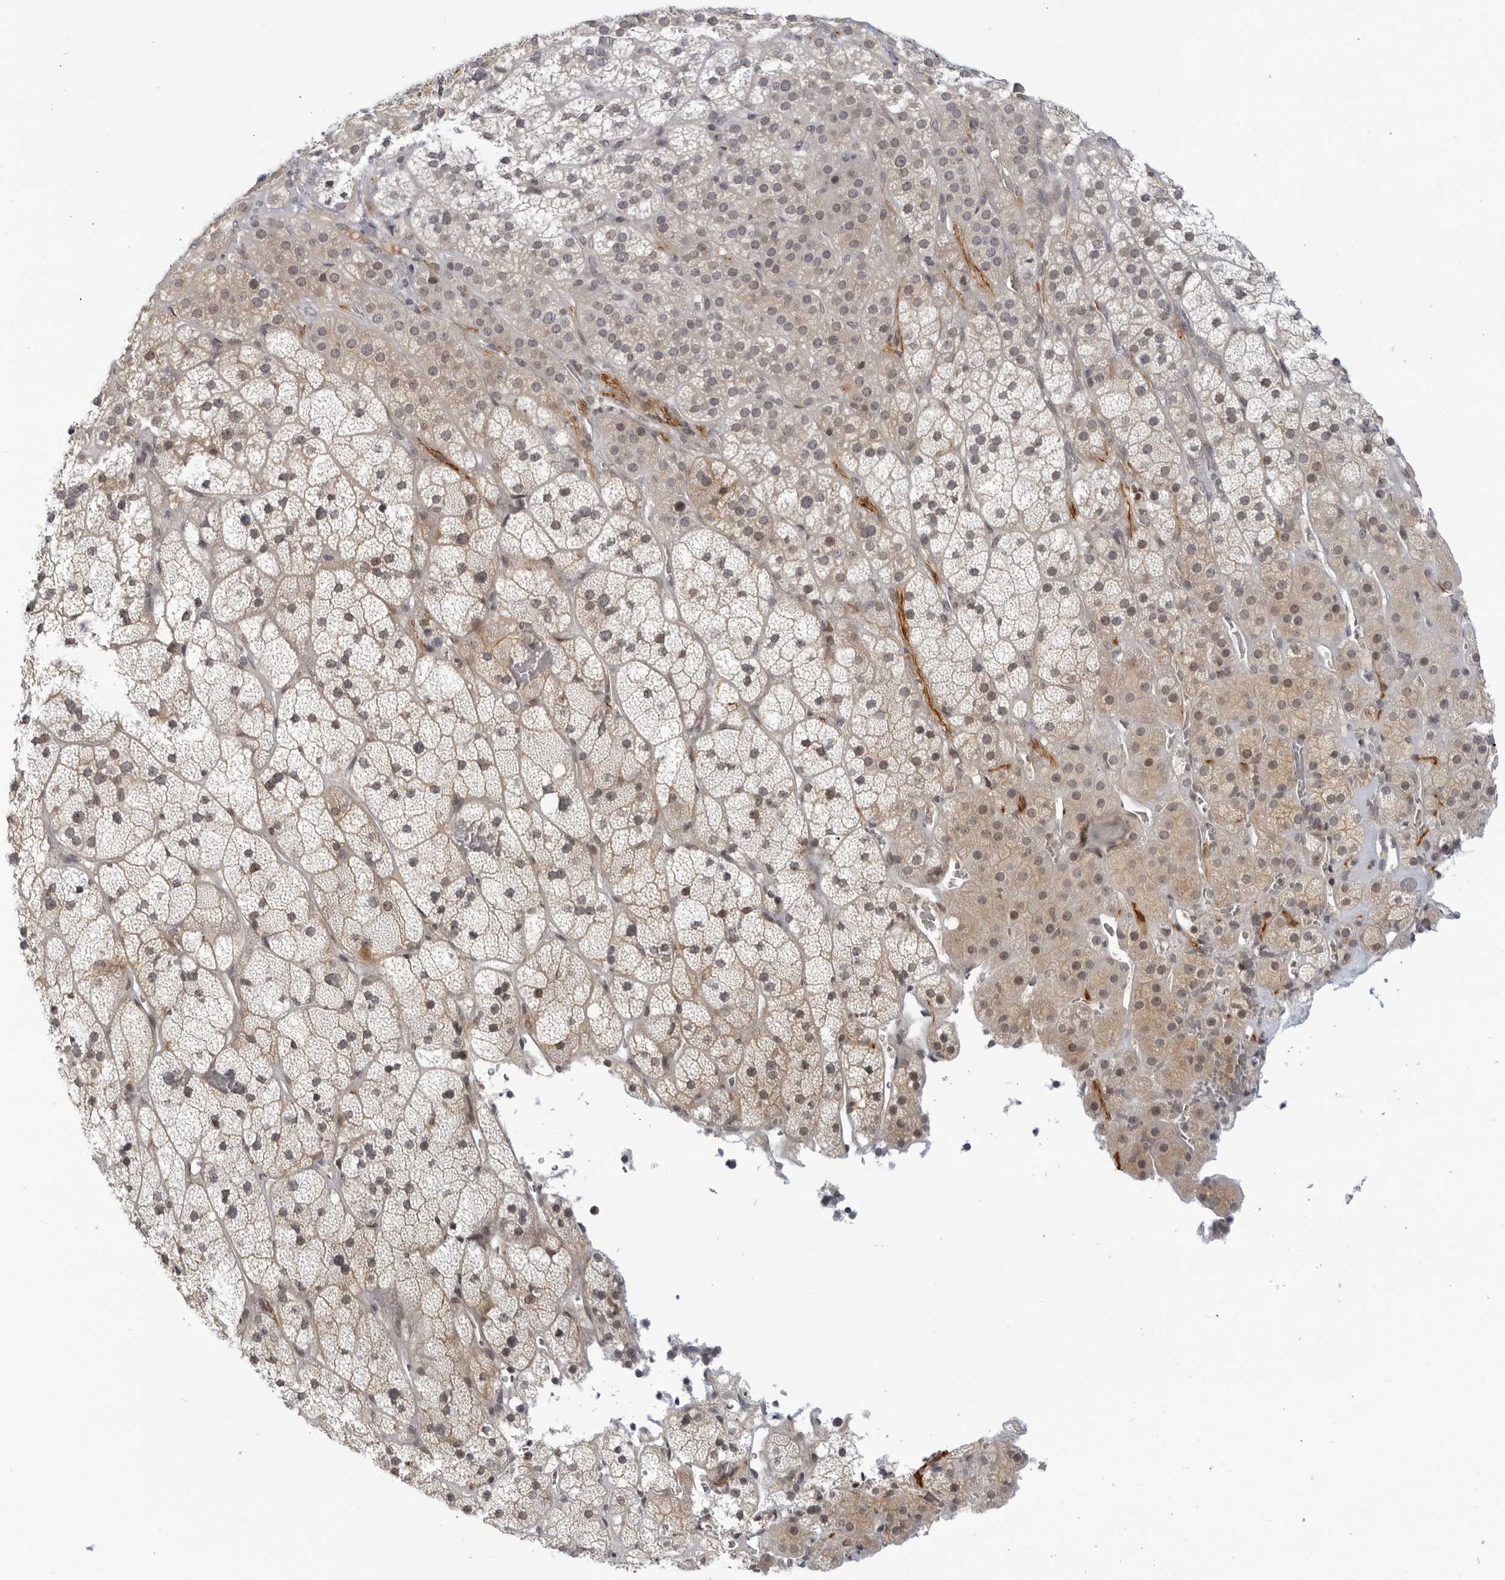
{"staining": {"intensity": "weak", "quantity": "25%-75%", "location": "cytoplasmic/membranous,nuclear"}, "tissue": "adrenal gland", "cell_type": "Glandular cells", "image_type": "normal", "snomed": [{"axis": "morphology", "description": "Normal tissue, NOS"}, {"axis": "topography", "description": "Adrenal gland"}], "caption": "Protein expression analysis of normal adrenal gland reveals weak cytoplasmic/membranous,nuclear expression in approximately 25%-75% of glandular cells.", "gene": "CC2D1B", "patient": {"sex": "male", "age": 57}}